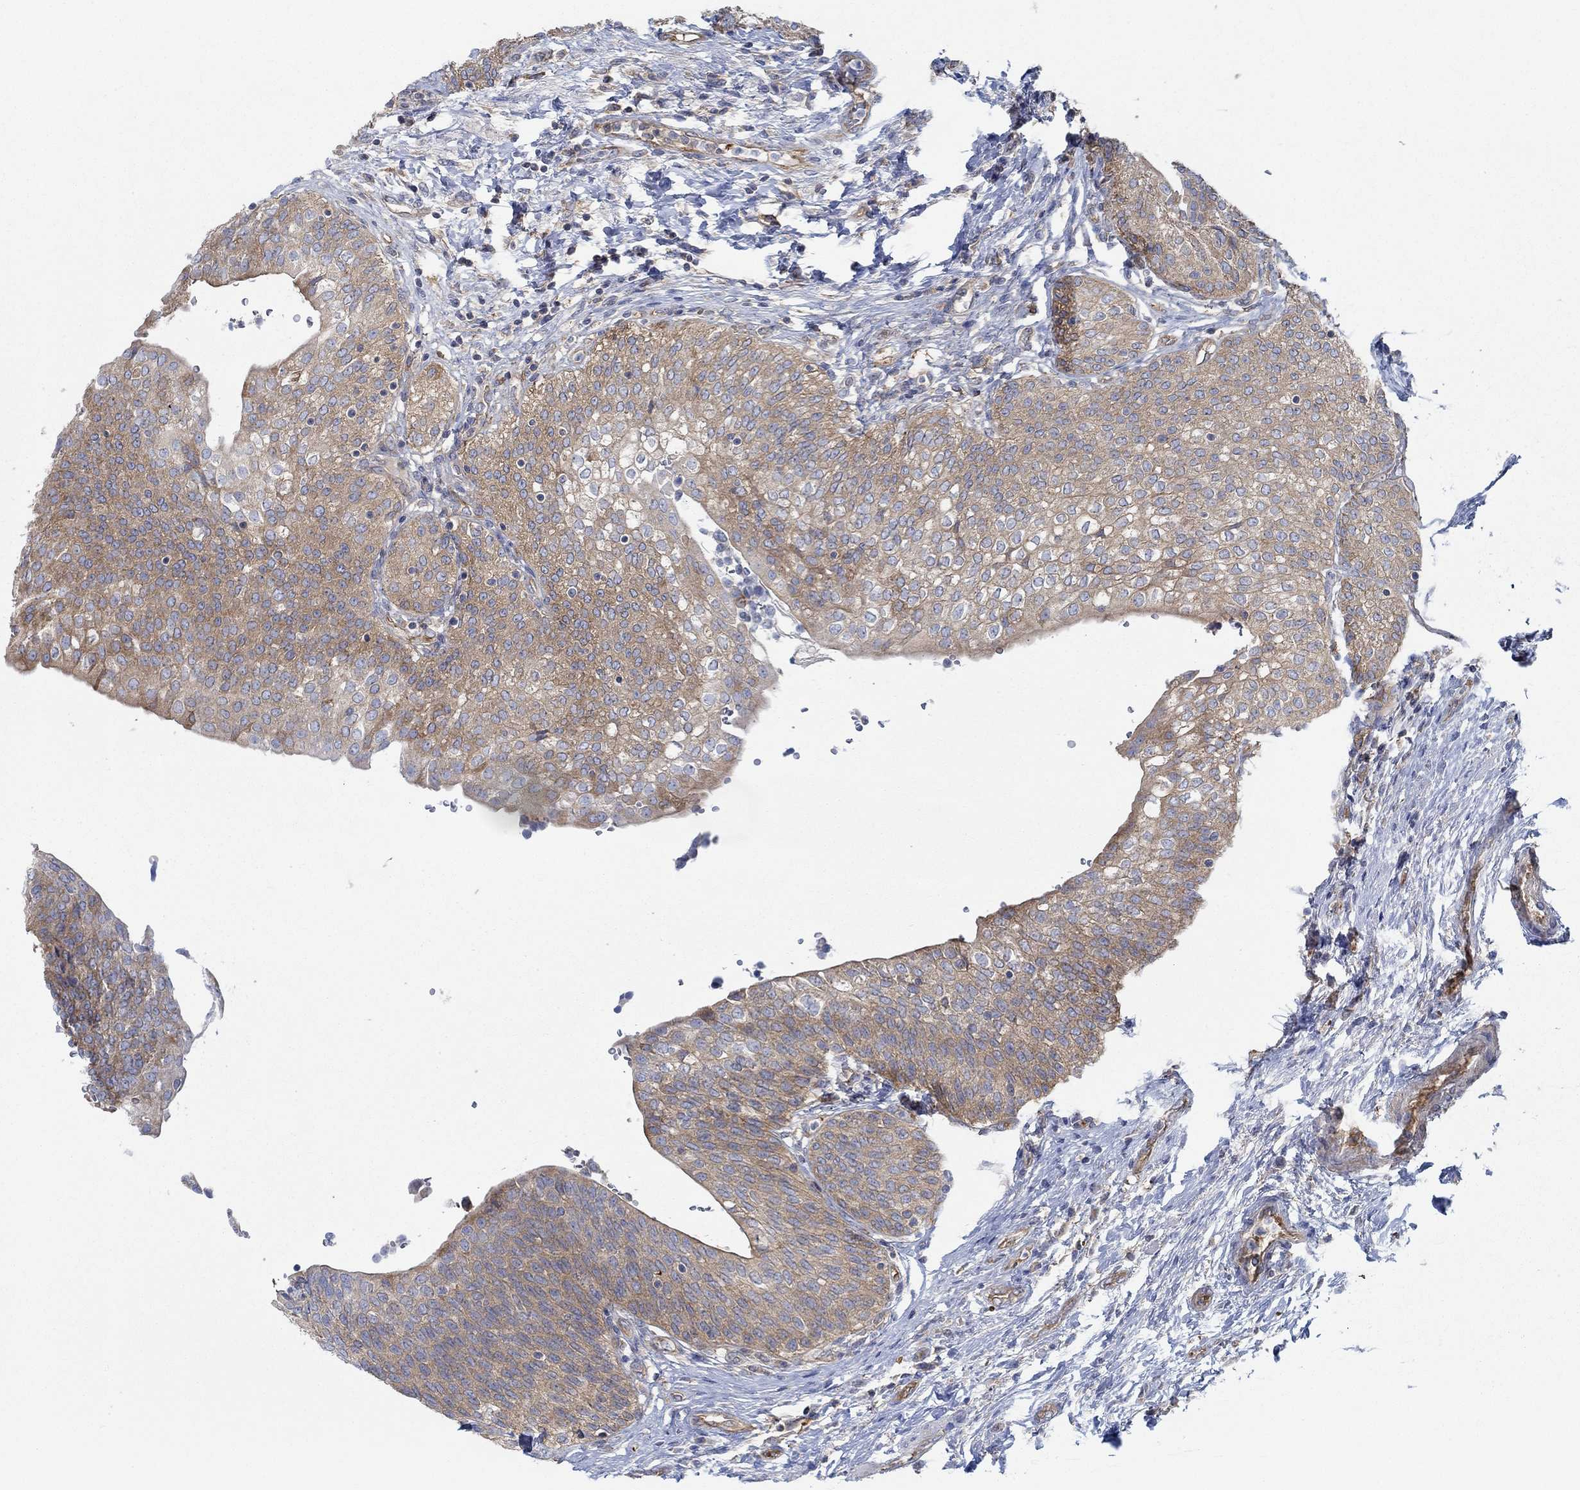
{"staining": {"intensity": "moderate", "quantity": ">75%", "location": "cytoplasmic/membranous"}, "tissue": "urinary bladder", "cell_type": "Urothelial cells", "image_type": "normal", "snomed": [{"axis": "morphology", "description": "Normal tissue, NOS"}, {"axis": "morphology", "description": "Neoplasm, malignant, NOS"}, {"axis": "topography", "description": "Urinary bladder"}], "caption": "Urinary bladder stained with DAB IHC displays medium levels of moderate cytoplasmic/membranous positivity in about >75% of urothelial cells.", "gene": "SPAG9", "patient": {"sex": "male", "age": 68}}